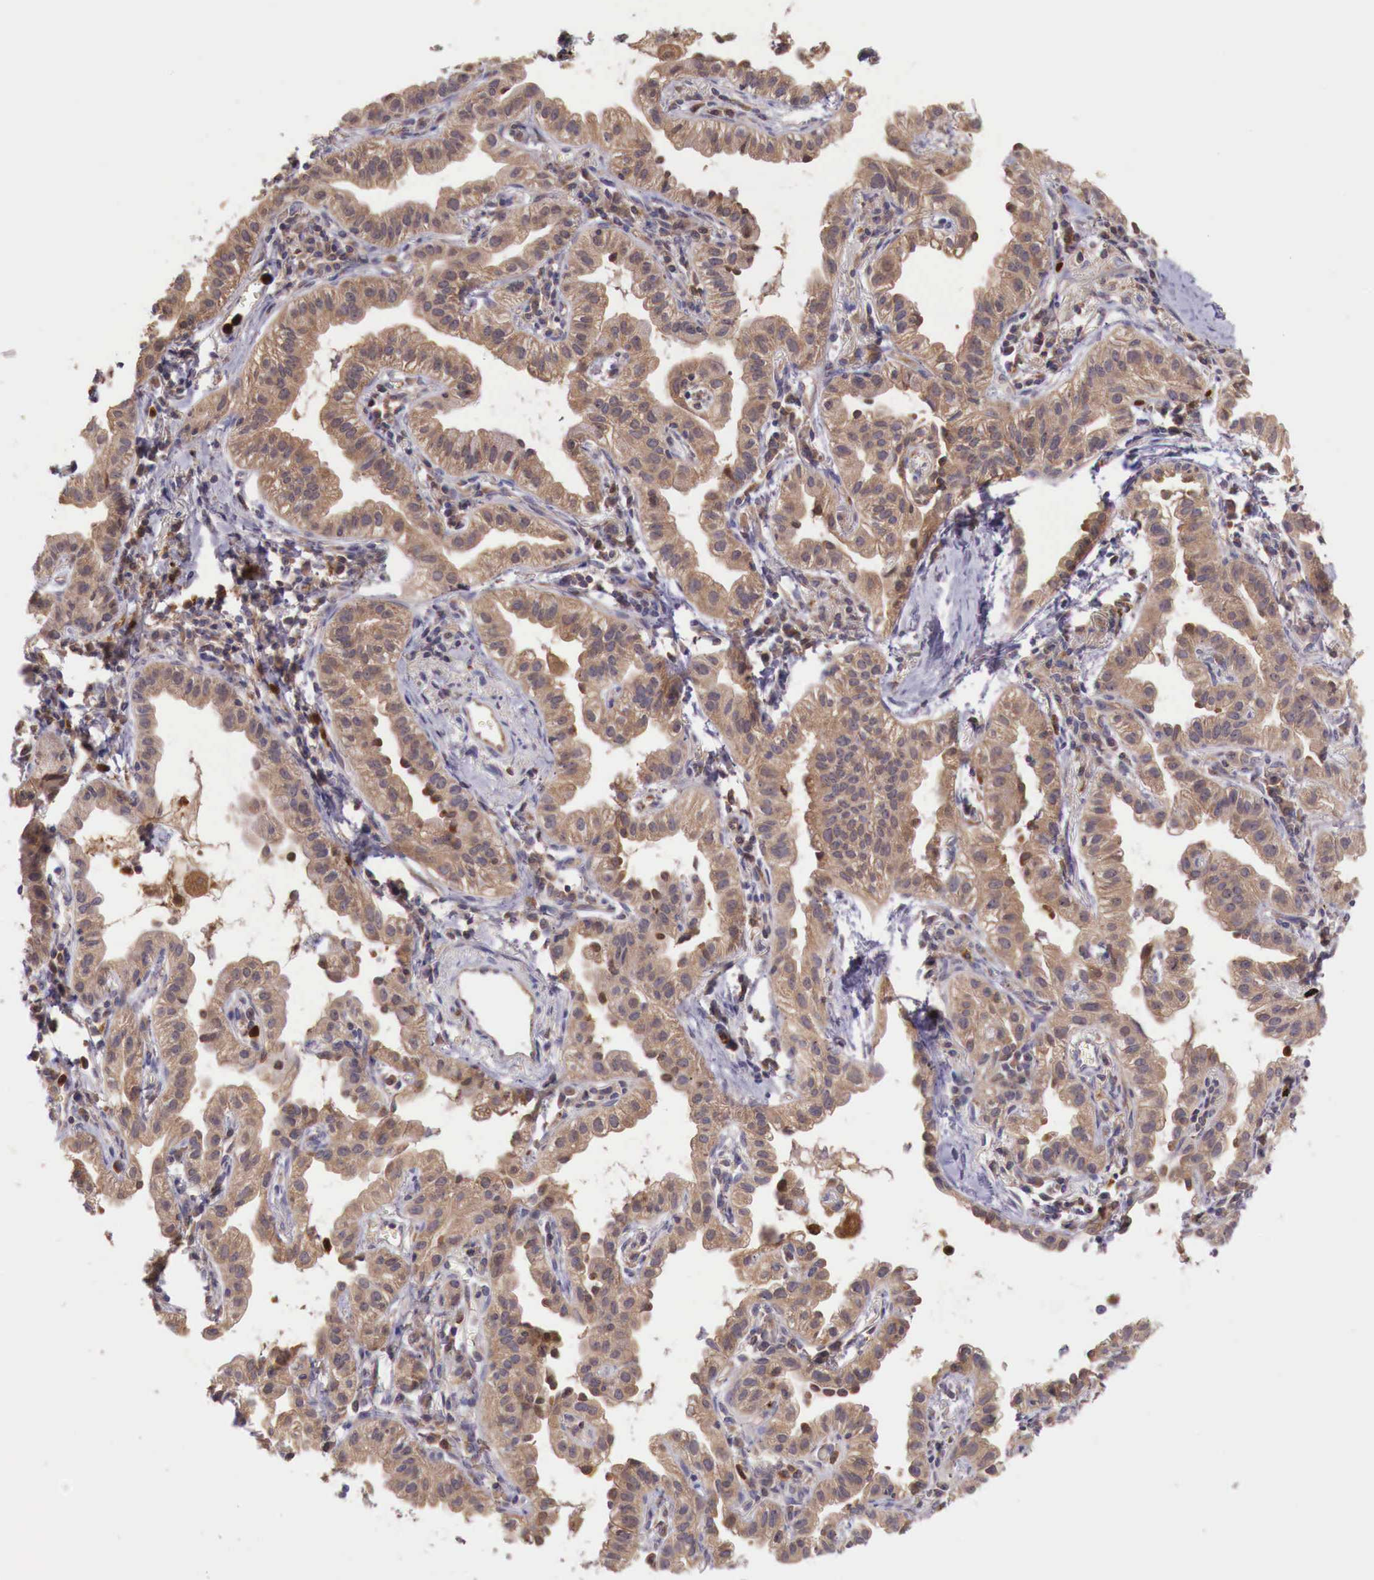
{"staining": {"intensity": "moderate", "quantity": ">75%", "location": "cytoplasmic/membranous"}, "tissue": "lung cancer", "cell_type": "Tumor cells", "image_type": "cancer", "snomed": [{"axis": "morphology", "description": "Adenocarcinoma, NOS"}, {"axis": "topography", "description": "Lung"}], "caption": "Protein analysis of lung cancer tissue exhibits moderate cytoplasmic/membranous expression in about >75% of tumor cells.", "gene": "GAB2", "patient": {"sex": "female", "age": 50}}